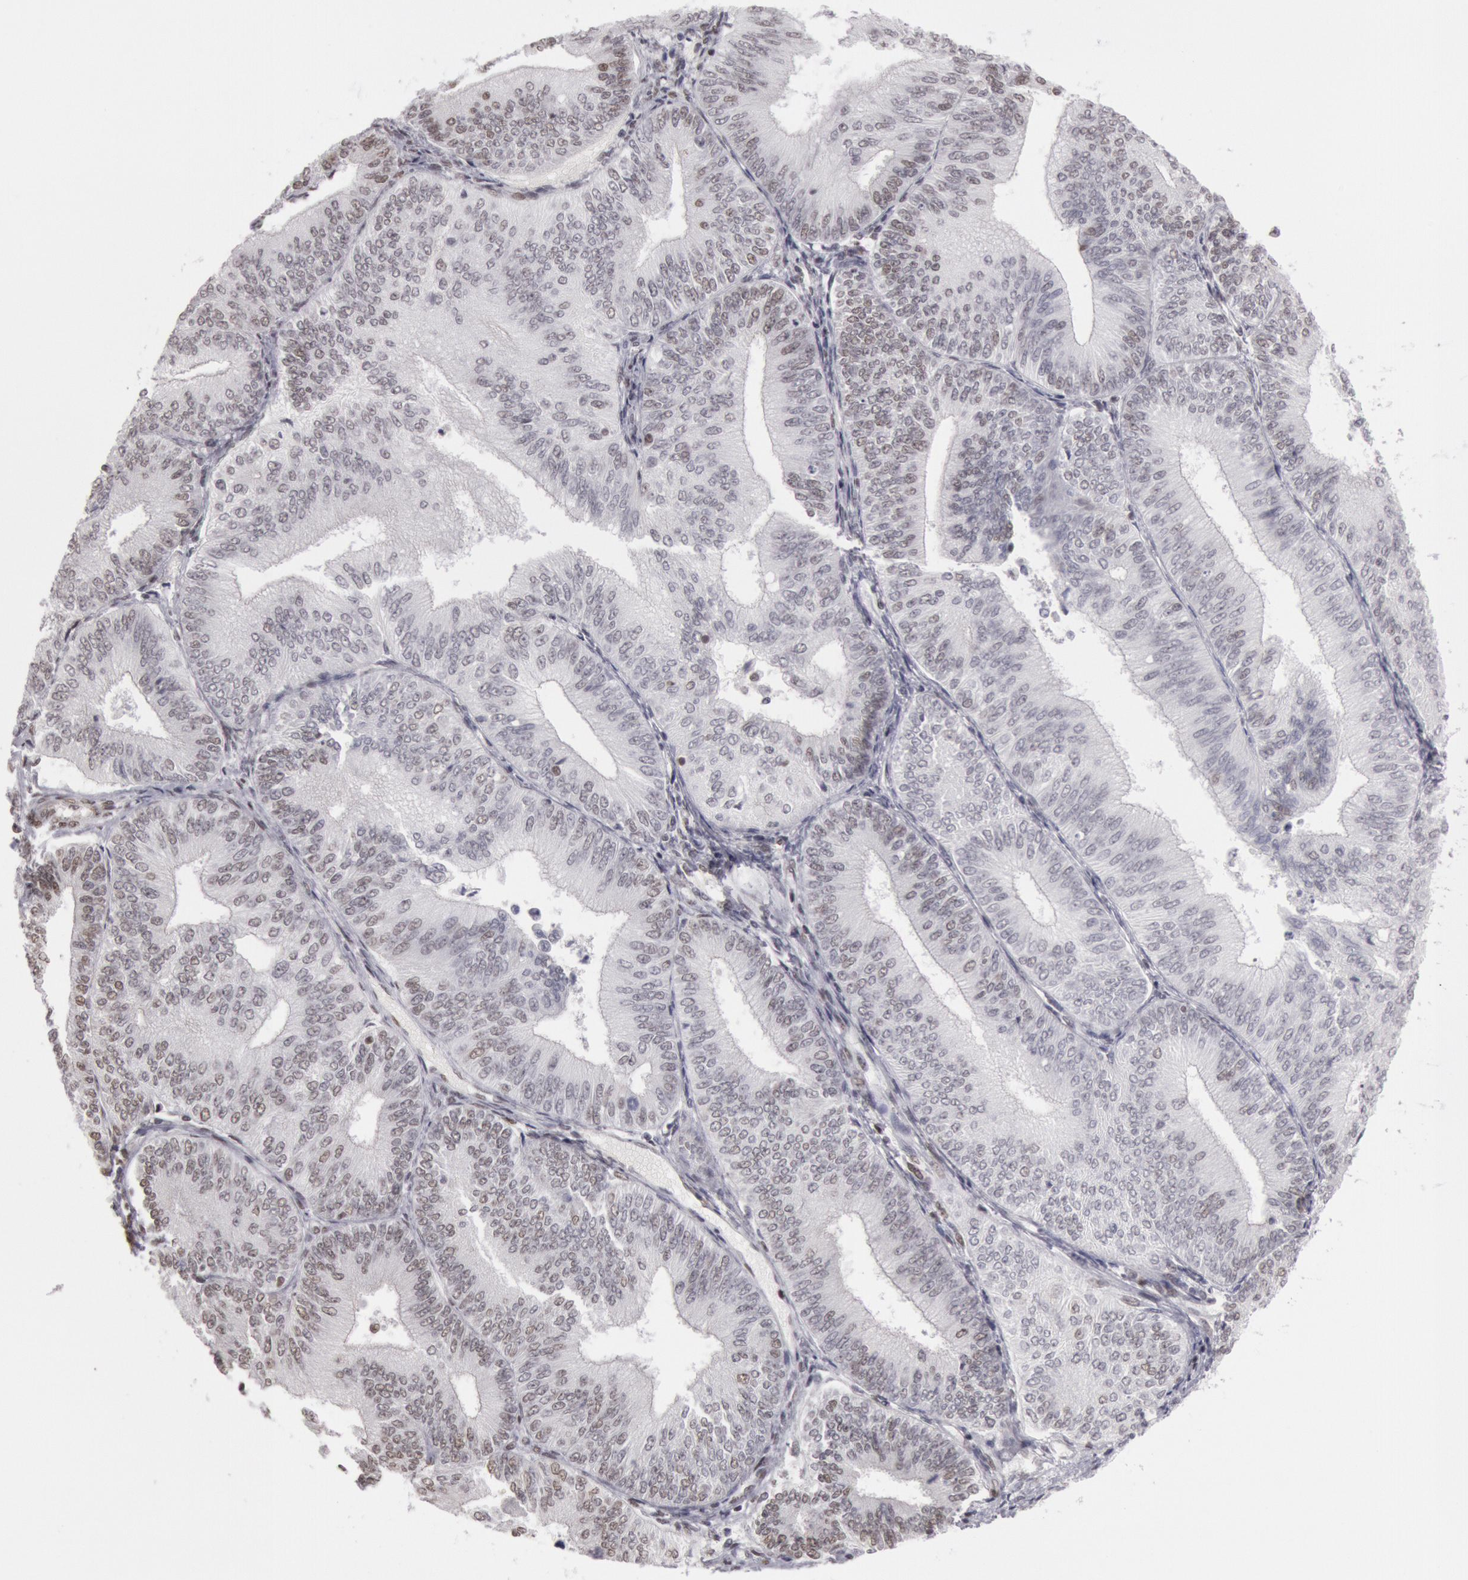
{"staining": {"intensity": "weak", "quantity": "25%-75%", "location": "nuclear"}, "tissue": "endometrial cancer", "cell_type": "Tumor cells", "image_type": "cancer", "snomed": [{"axis": "morphology", "description": "Adenocarcinoma, NOS"}, {"axis": "topography", "description": "Endometrium"}], "caption": "Approximately 25%-75% of tumor cells in endometrial cancer exhibit weak nuclear protein expression as visualized by brown immunohistochemical staining.", "gene": "ESS2", "patient": {"sex": "female", "age": 55}}